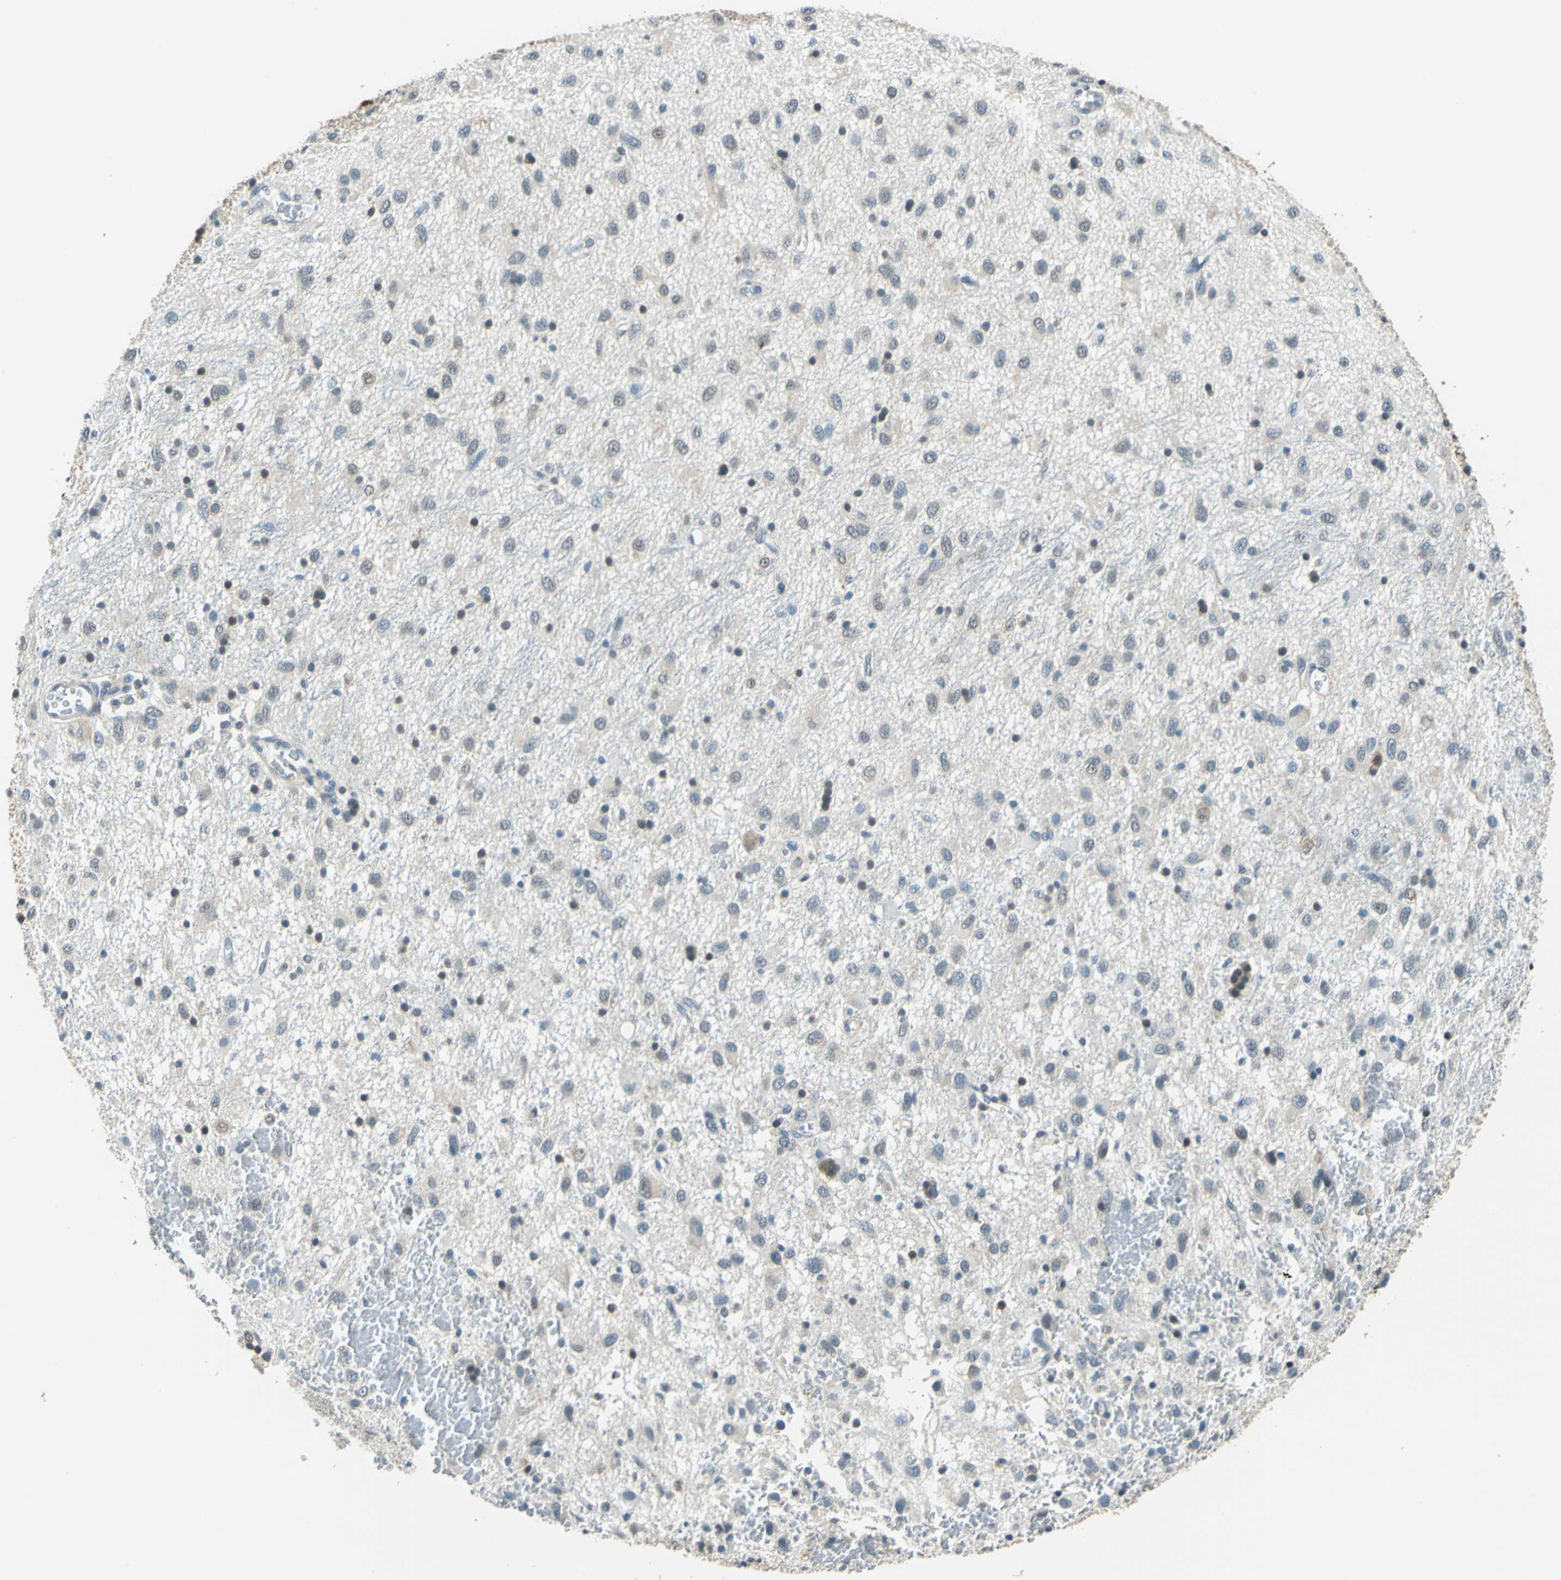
{"staining": {"intensity": "weak", "quantity": ">75%", "location": "cytoplasmic/membranous"}, "tissue": "glioma", "cell_type": "Tumor cells", "image_type": "cancer", "snomed": [{"axis": "morphology", "description": "Glioma, malignant, Low grade"}, {"axis": "topography", "description": "Brain"}], "caption": "This is an image of immunohistochemistry staining of glioma, which shows weak positivity in the cytoplasmic/membranous of tumor cells.", "gene": "FKBP4", "patient": {"sex": "male", "age": 77}}